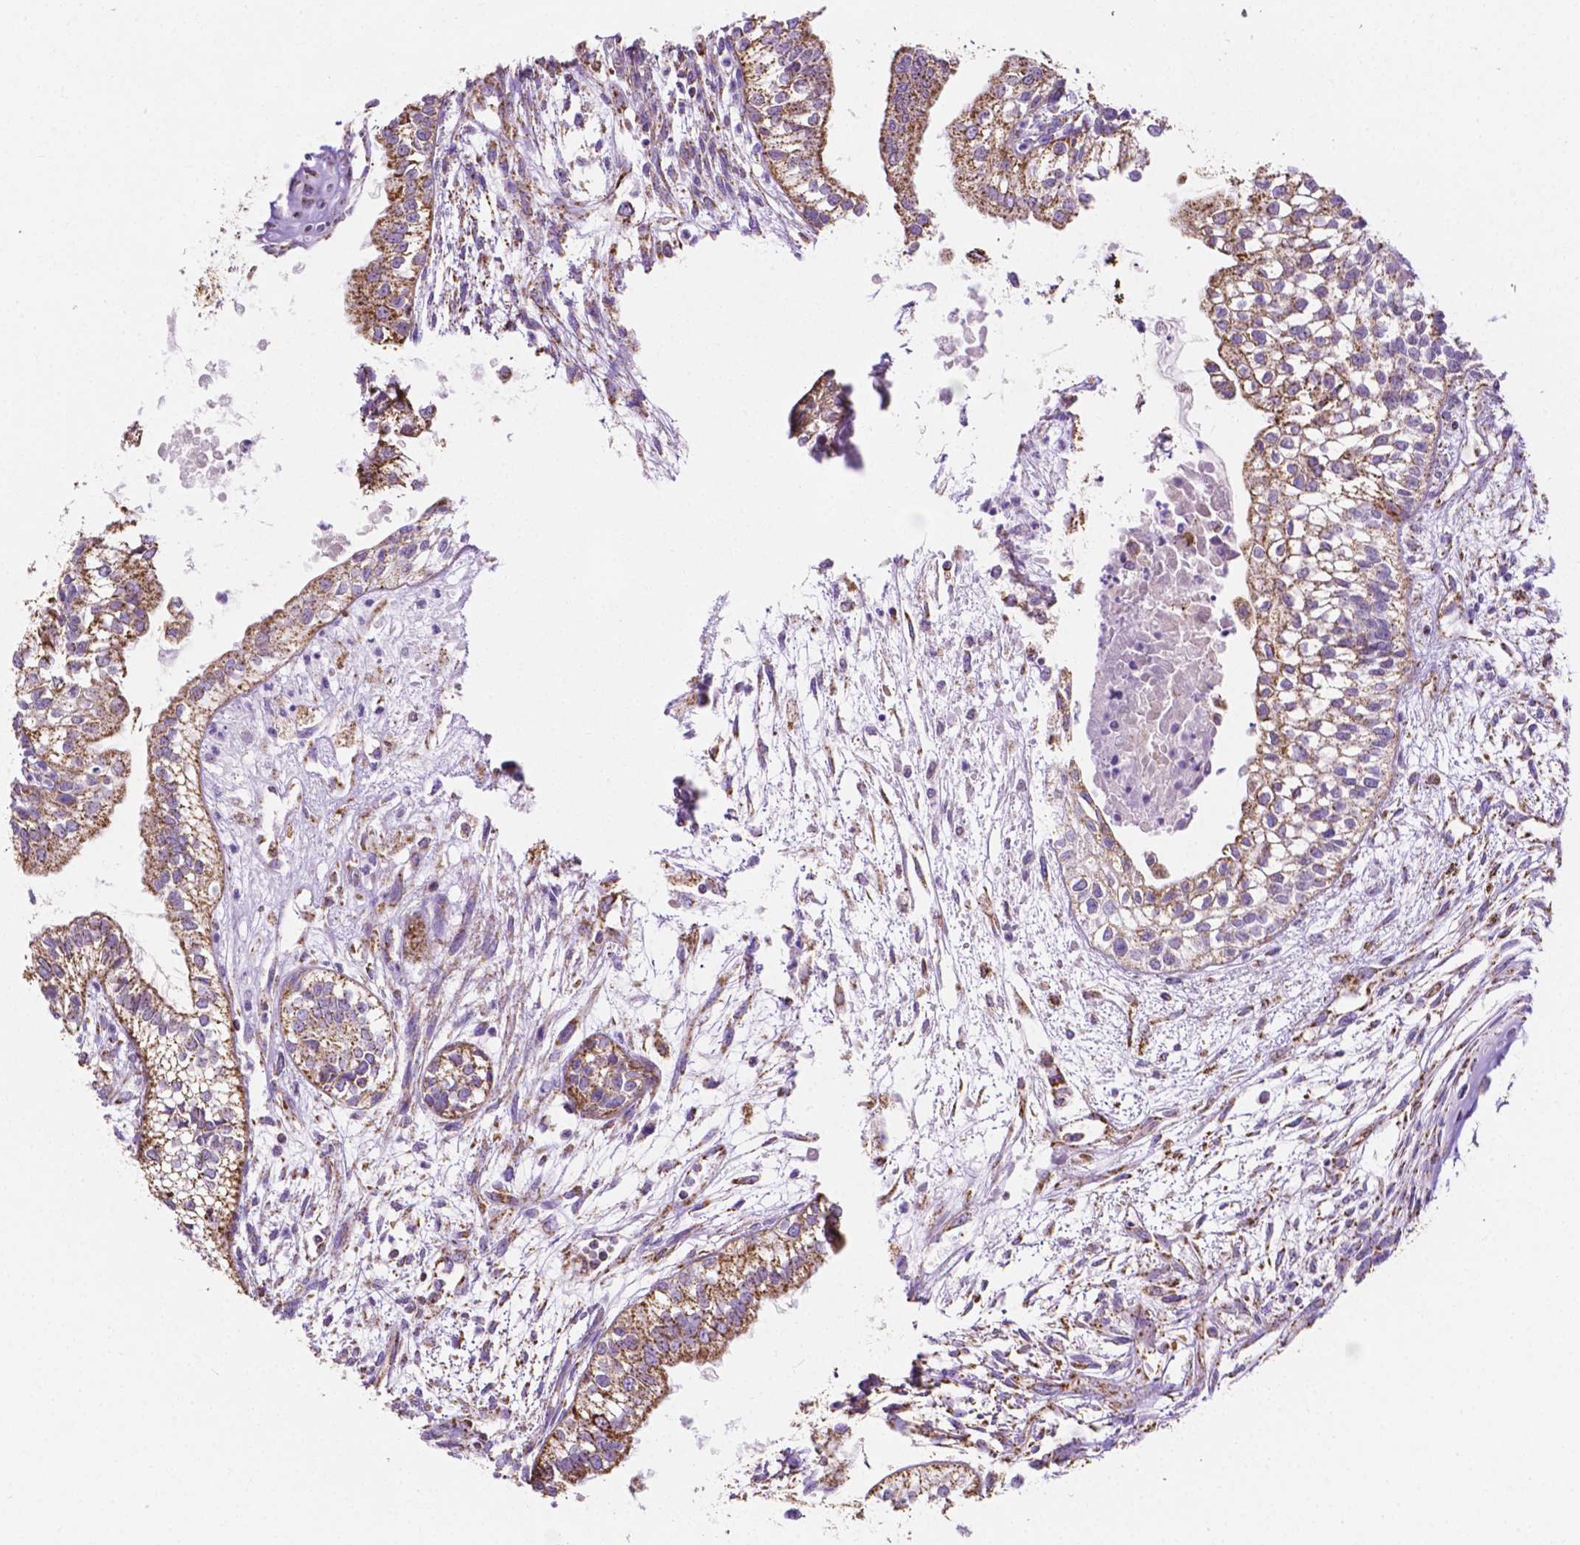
{"staining": {"intensity": "strong", "quantity": ">75%", "location": "cytoplasmic/membranous"}, "tissue": "testis cancer", "cell_type": "Tumor cells", "image_type": "cancer", "snomed": [{"axis": "morphology", "description": "Carcinoma, Embryonal, NOS"}, {"axis": "topography", "description": "Testis"}], "caption": "A high-resolution histopathology image shows IHC staining of embryonal carcinoma (testis), which demonstrates strong cytoplasmic/membranous positivity in about >75% of tumor cells.", "gene": "RMDN3", "patient": {"sex": "male", "age": 37}}